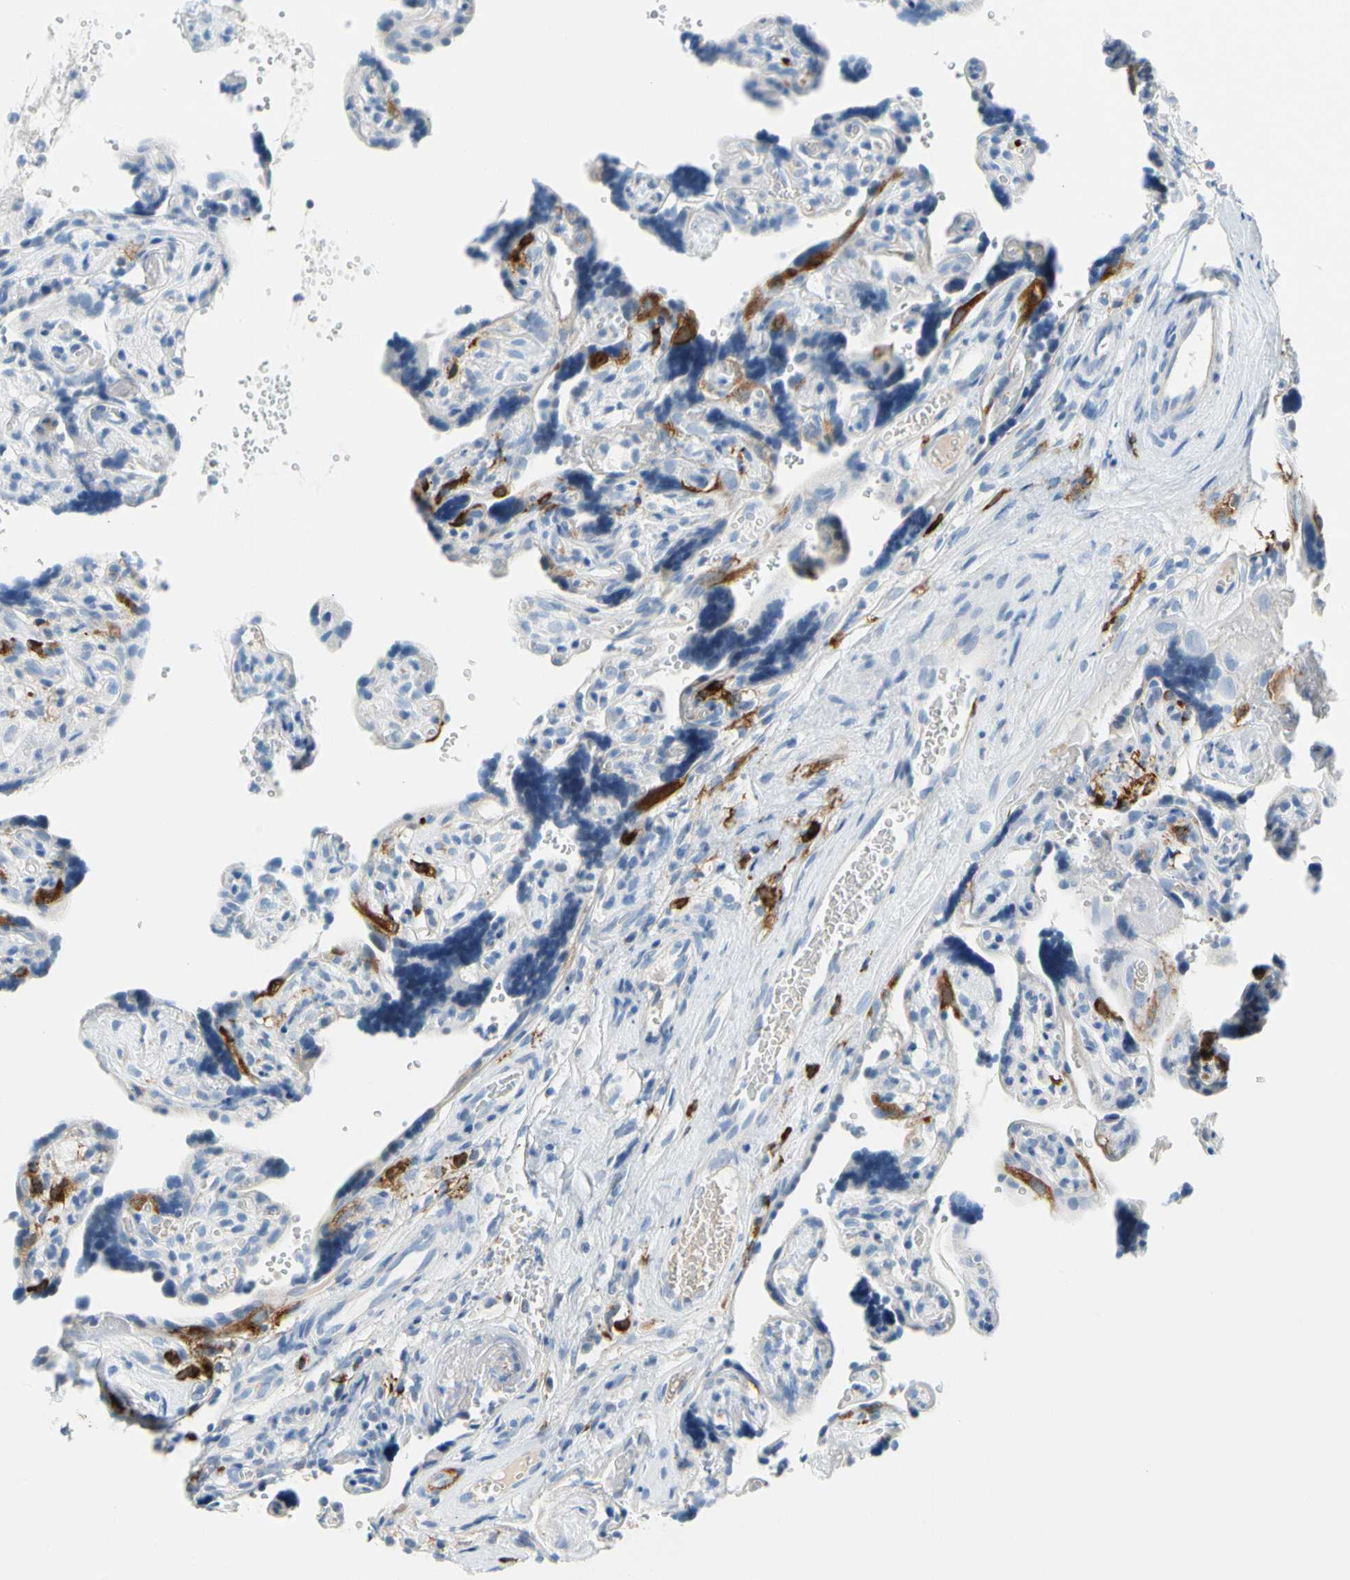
{"staining": {"intensity": "strong", "quantity": "<25%", "location": "cytoplasmic/membranous"}, "tissue": "placenta", "cell_type": "Decidual cells", "image_type": "normal", "snomed": [{"axis": "morphology", "description": "Normal tissue, NOS"}, {"axis": "topography", "description": "Placenta"}], "caption": "Immunohistochemistry of unremarkable placenta reveals medium levels of strong cytoplasmic/membranous positivity in approximately <25% of decidual cells.", "gene": "TACC3", "patient": {"sex": "female", "age": 30}}